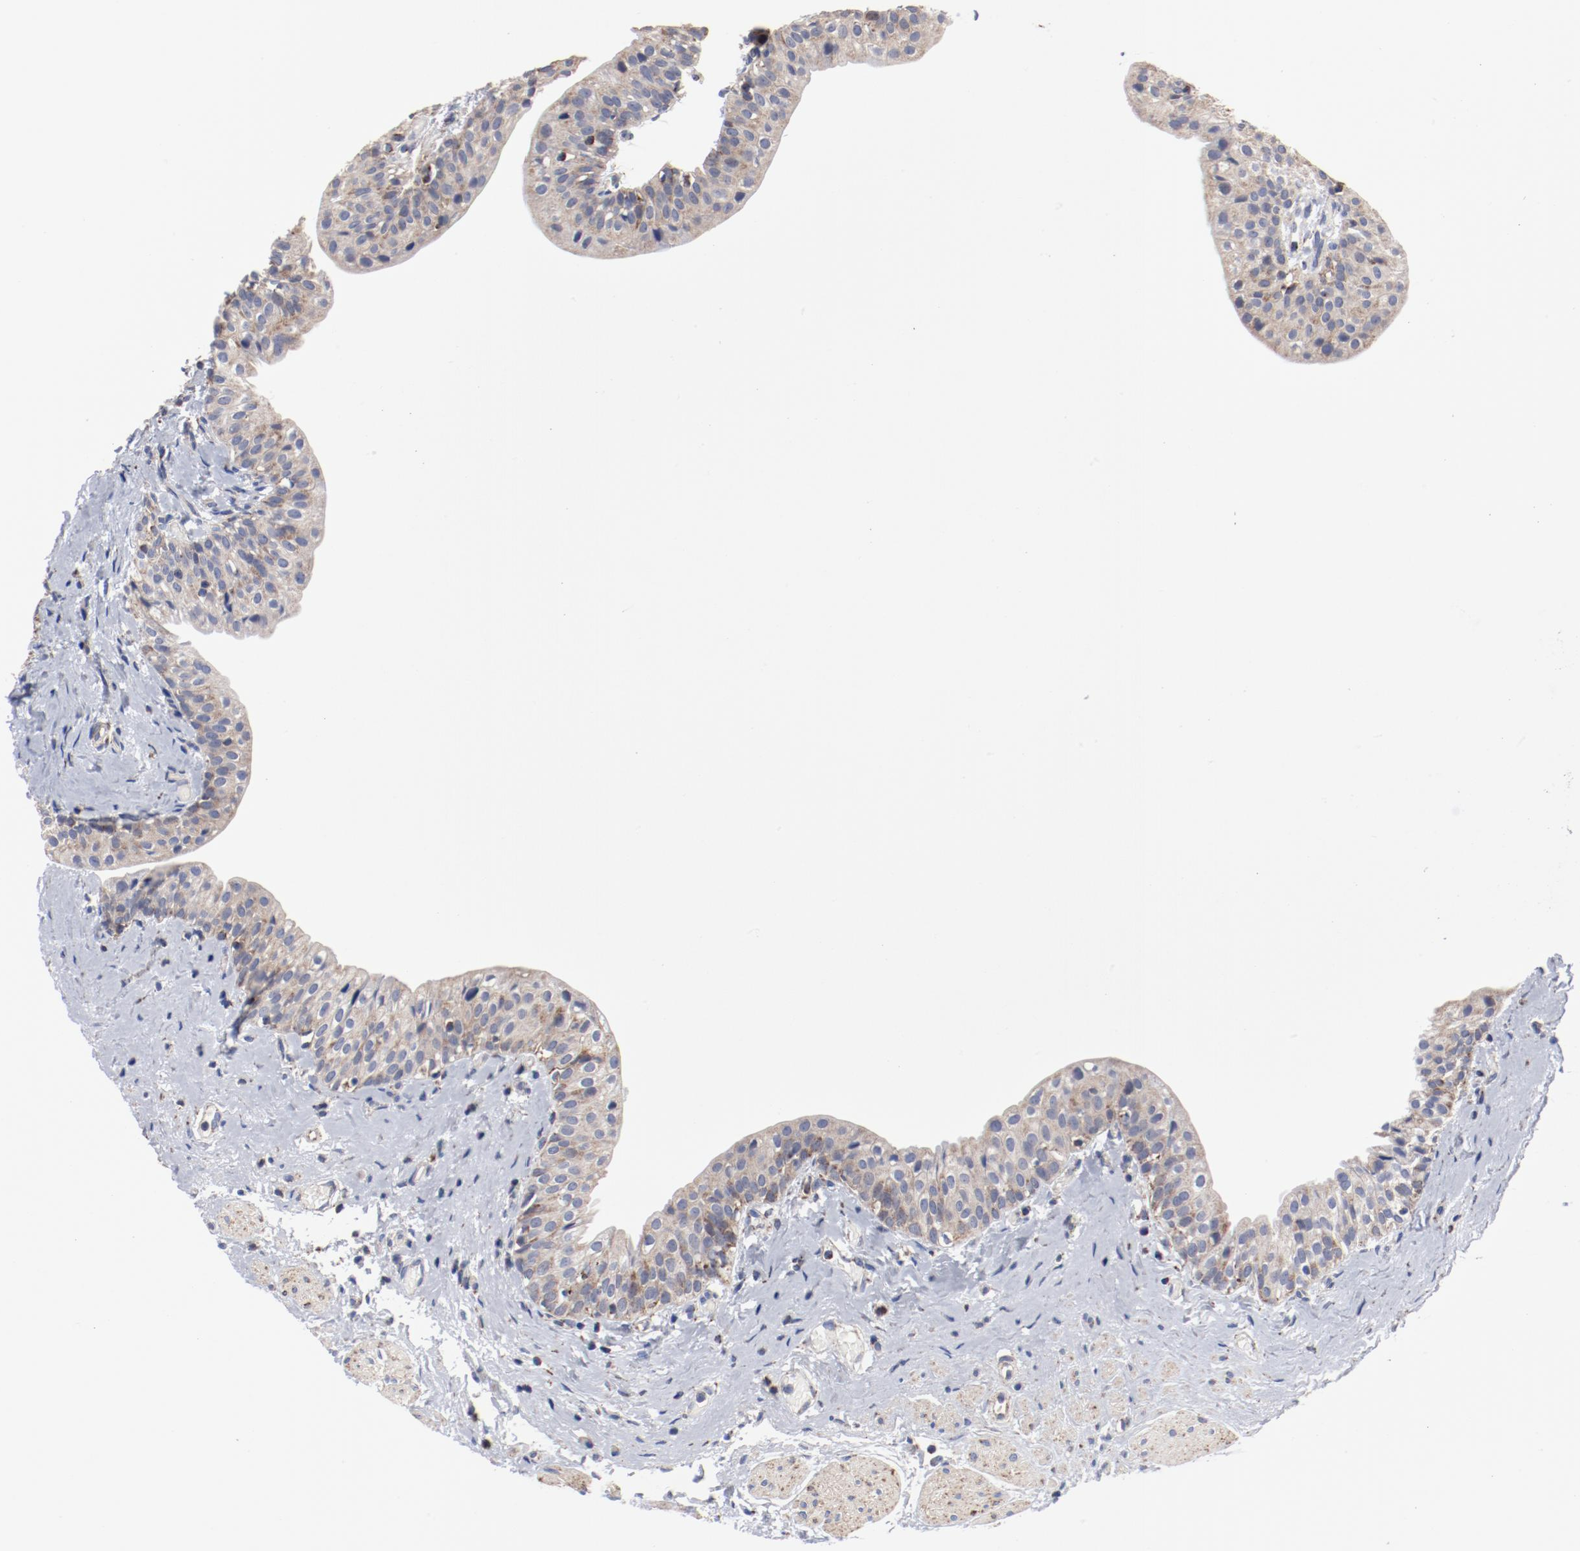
{"staining": {"intensity": "weak", "quantity": ">75%", "location": "cytoplasmic/membranous"}, "tissue": "urinary bladder", "cell_type": "Urothelial cells", "image_type": "normal", "snomed": [{"axis": "morphology", "description": "Normal tissue, NOS"}, {"axis": "topography", "description": "Urinary bladder"}], "caption": "The image reveals staining of unremarkable urinary bladder, revealing weak cytoplasmic/membranous protein expression (brown color) within urothelial cells.", "gene": "NDUFV2", "patient": {"sex": "male", "age": 59}}